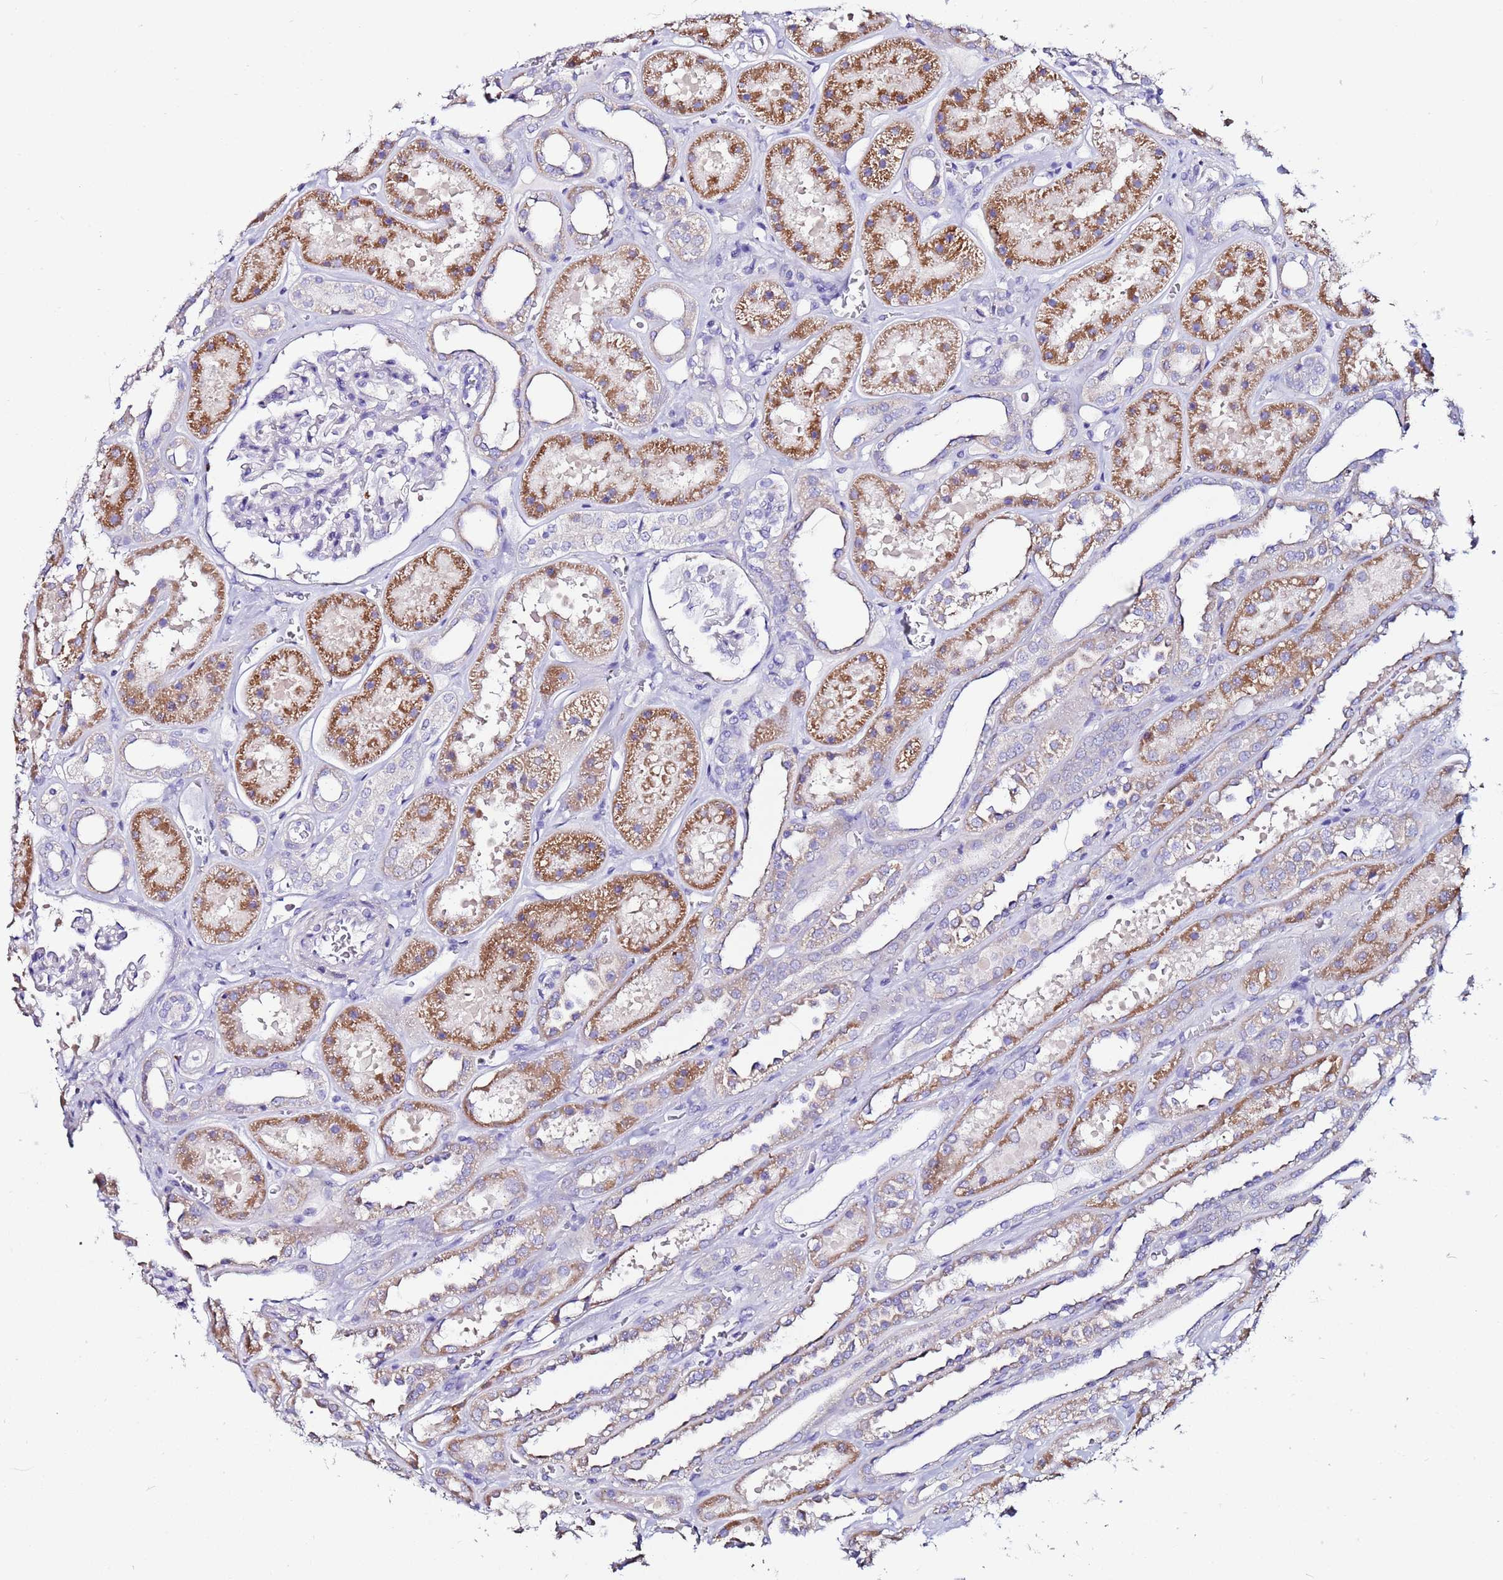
{"staining": {"intensity": "negative", "quantity": "none", "location": "none"}, "tissue": "kidney", "cell_type": "Cells in glomeruli", "image_type": "normal", "snomed": [{"axis": "morphology", "description": "Normal tissue, NOS"}, {"axis": "topography", "description": "Kidney"}], "caption": "Immunohistochemical staining of unremarkable kidney displays no significant staining in cells in glomeruli.", "gene": "MYBPC3", "patient": {"sex": "female", "age": 41}}